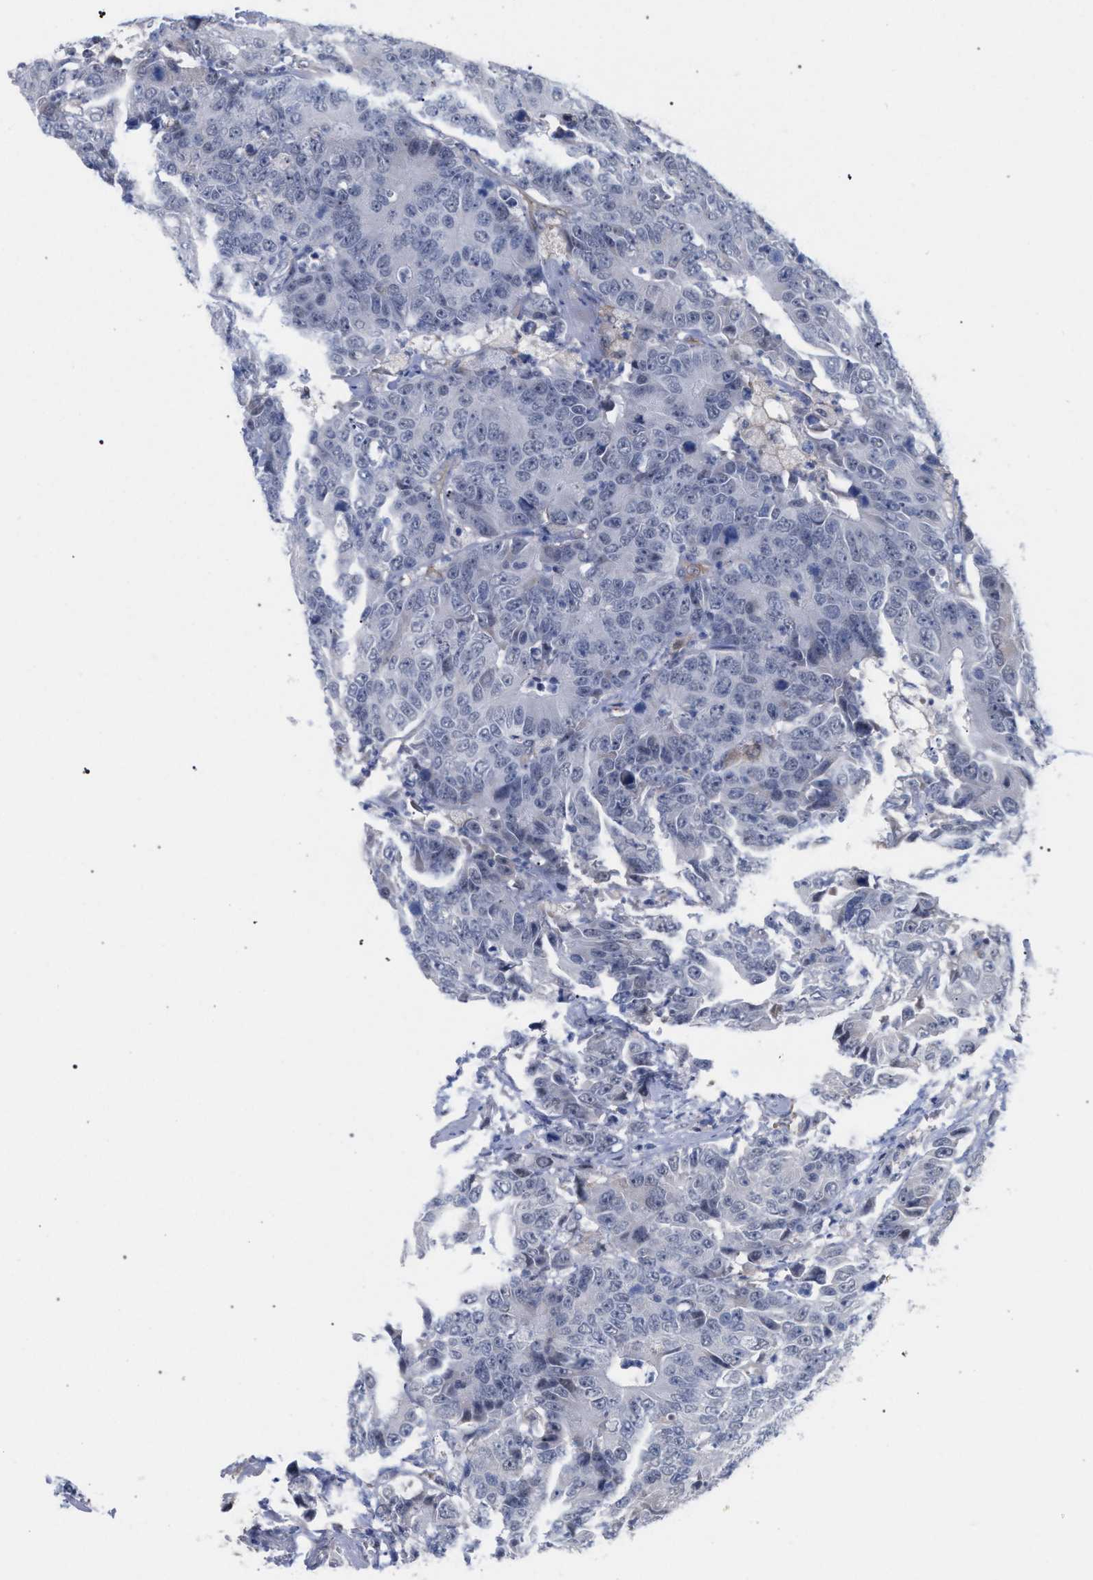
{"staining": {"intensity": "negative", "quantity": "none", "location": "none"}, "tissue": "colorectal cancer", "cell_type": "Tumor cells", "image_type": "cancer", "snomed": [{"axis": "morphology", "description": "Adenocarcinoma, NOS"}, {"axis": "topography", "description": "Colon"}], "caption": "This is an immunohistochemistry histopathology image of colorectal cancer. There is no staining in tumor cells.", "gene": "FHOD3", "patient": {"sex": "female", "age": 86}}